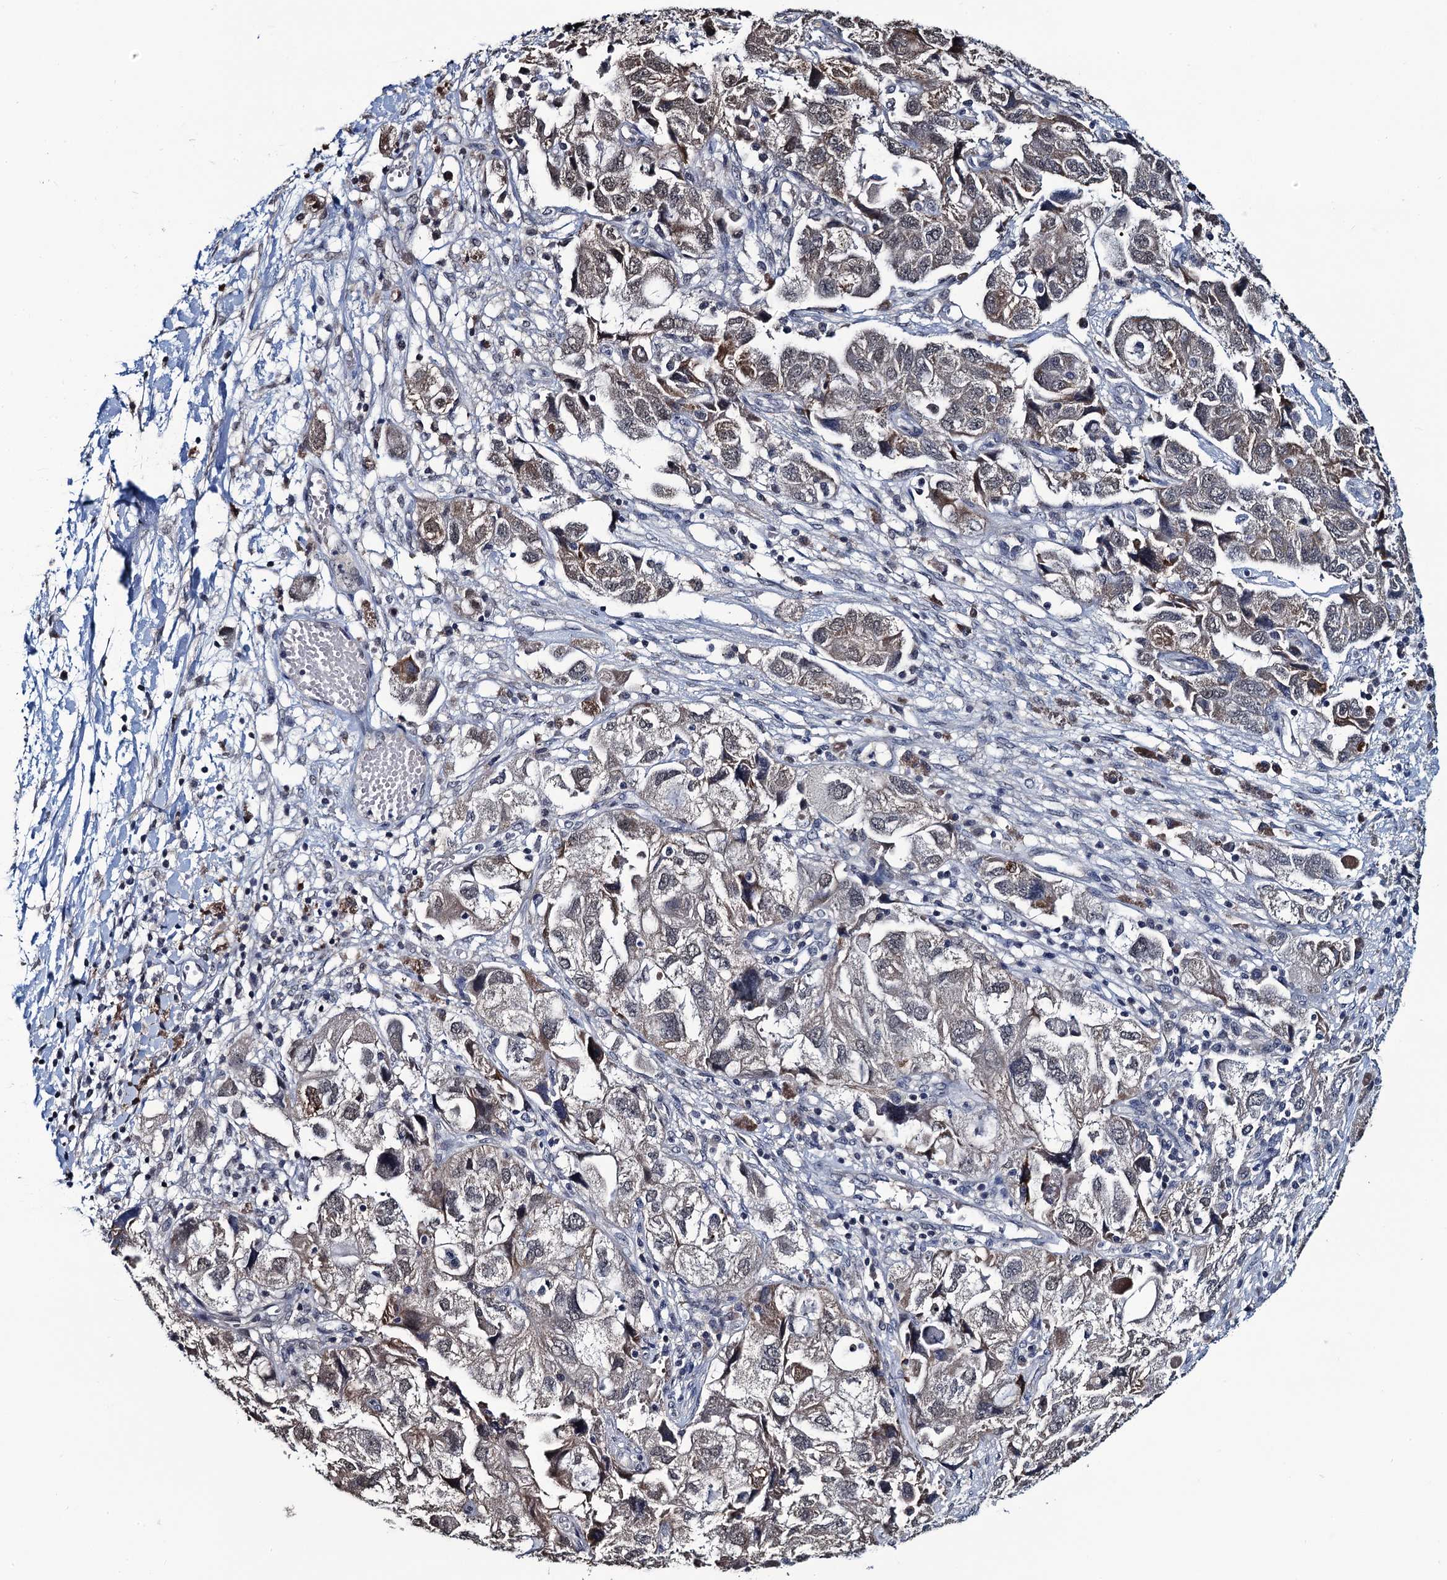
{"staining": {"intensity": "weak", "quantity": "25%-75%", "location": "cytoplasmic/membranous"}, "tissue": "ovarian cancer", "cell_type": "Tumor cells", "image_type": "cancer", "snomed": [{"axis": "morphology", "description": "Carcinoma, NOS"}, {"axis": "morphology", "description": "Cystadenocarcinoma, serous, NOS"}, {"axis": "topography", "description": "Ovary"}], "caption": "Ovarian cancer (serous cystadenocarcinoma) stained with a protein marker reveals weak staining in tumor cells.", "gene": "RTKN2", "patient": {"sex": "female", "age": 69}}